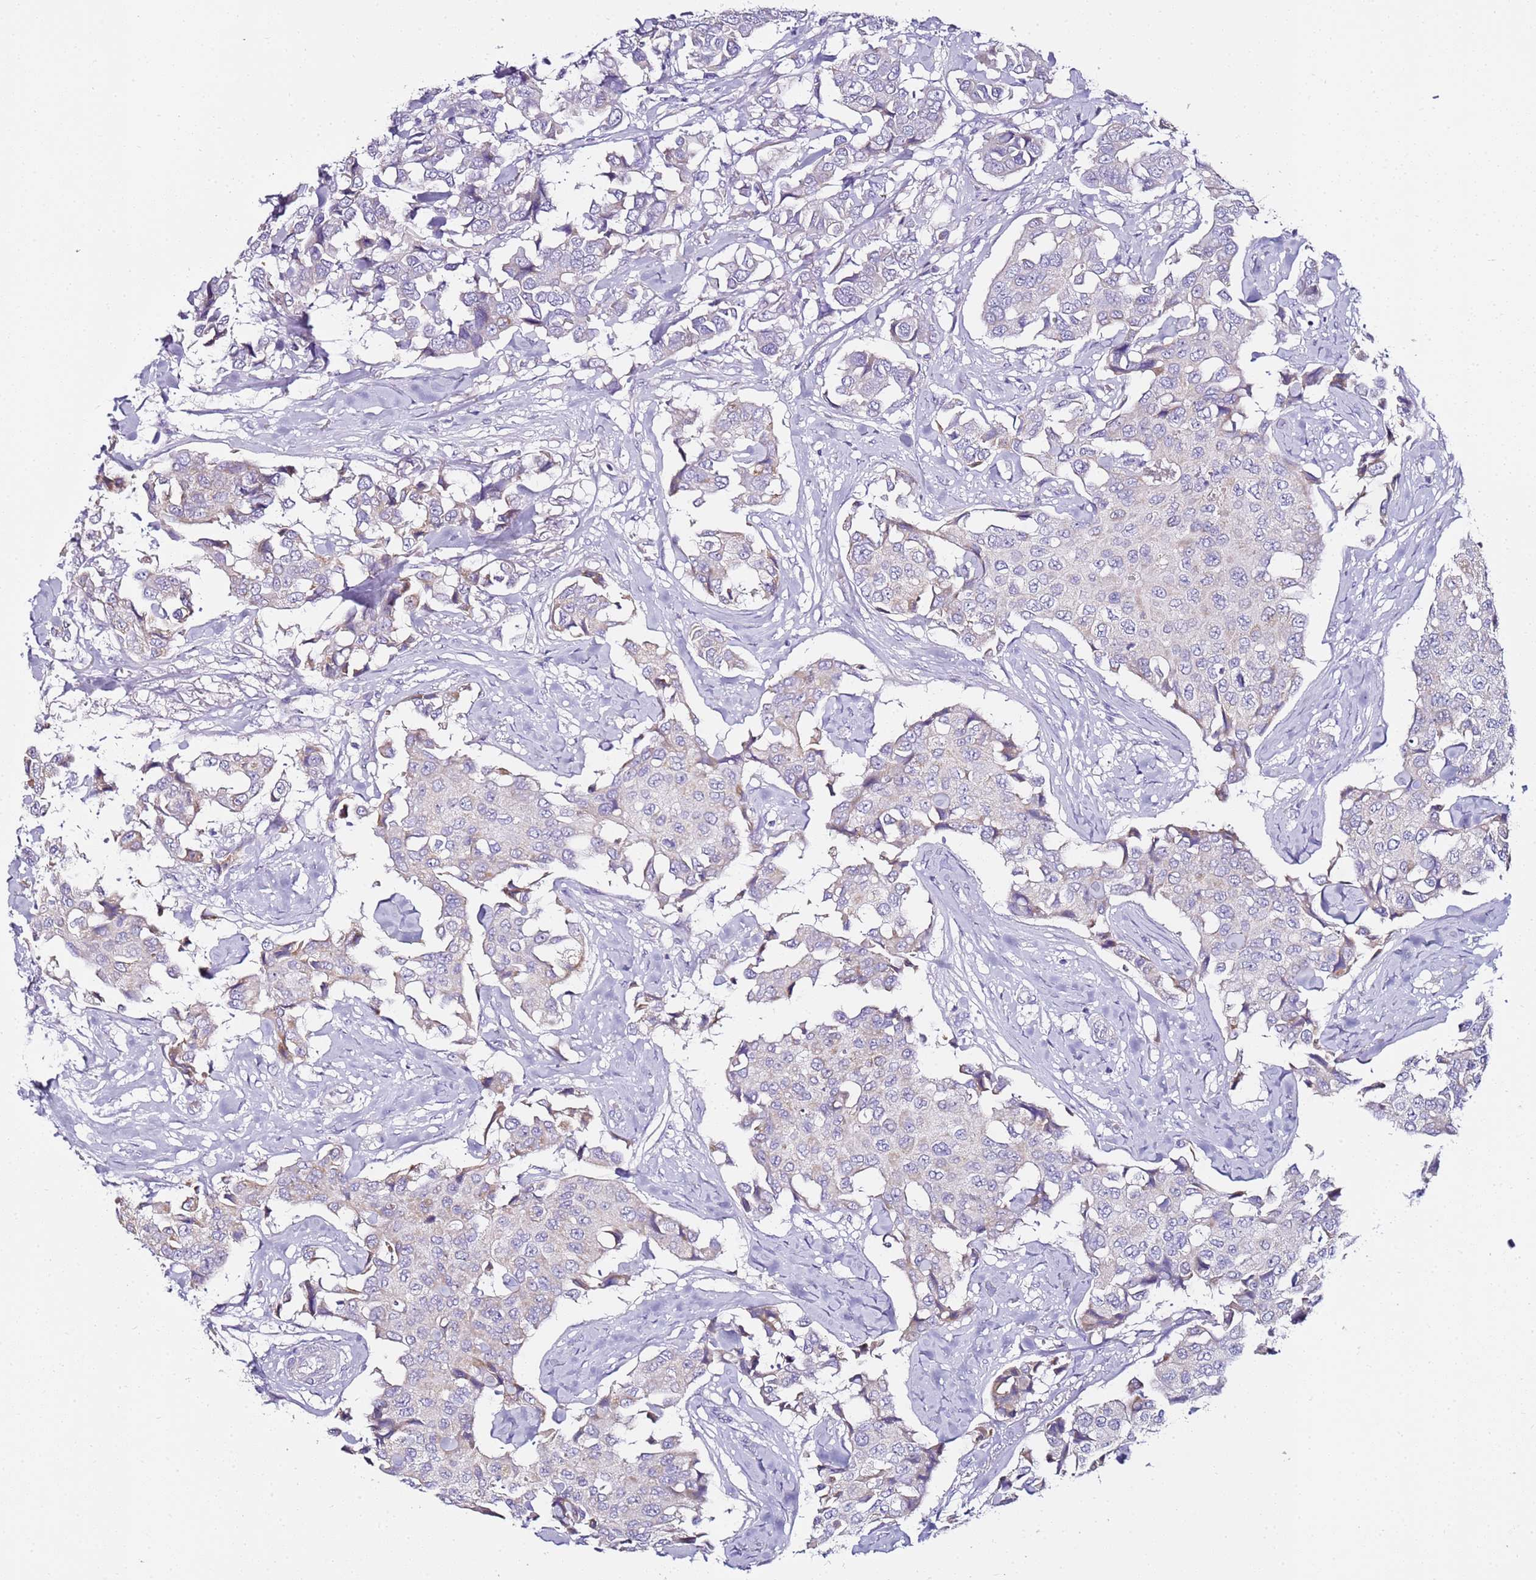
{"staining": {"intensity": "weak", "quantity": "<25%", "location": "cytoplasmic/membranous"}, "tissue": "breast cancer", "cell_type": "Tumor cells", "image_type": "cancer", "snomed": [{"axis": "morphology", "description": "Duct carcinoma"}, {"axis": "topography", "description": "Breast"}], "caption": "Tumor cells show no significant staining in breast cancer (intraductal carcinoma). (Immunohistochemistry, brightfield microscopy, high magnification).", "gene": "MYBPC3", "patient": {"sex": "female", "age": 80}}